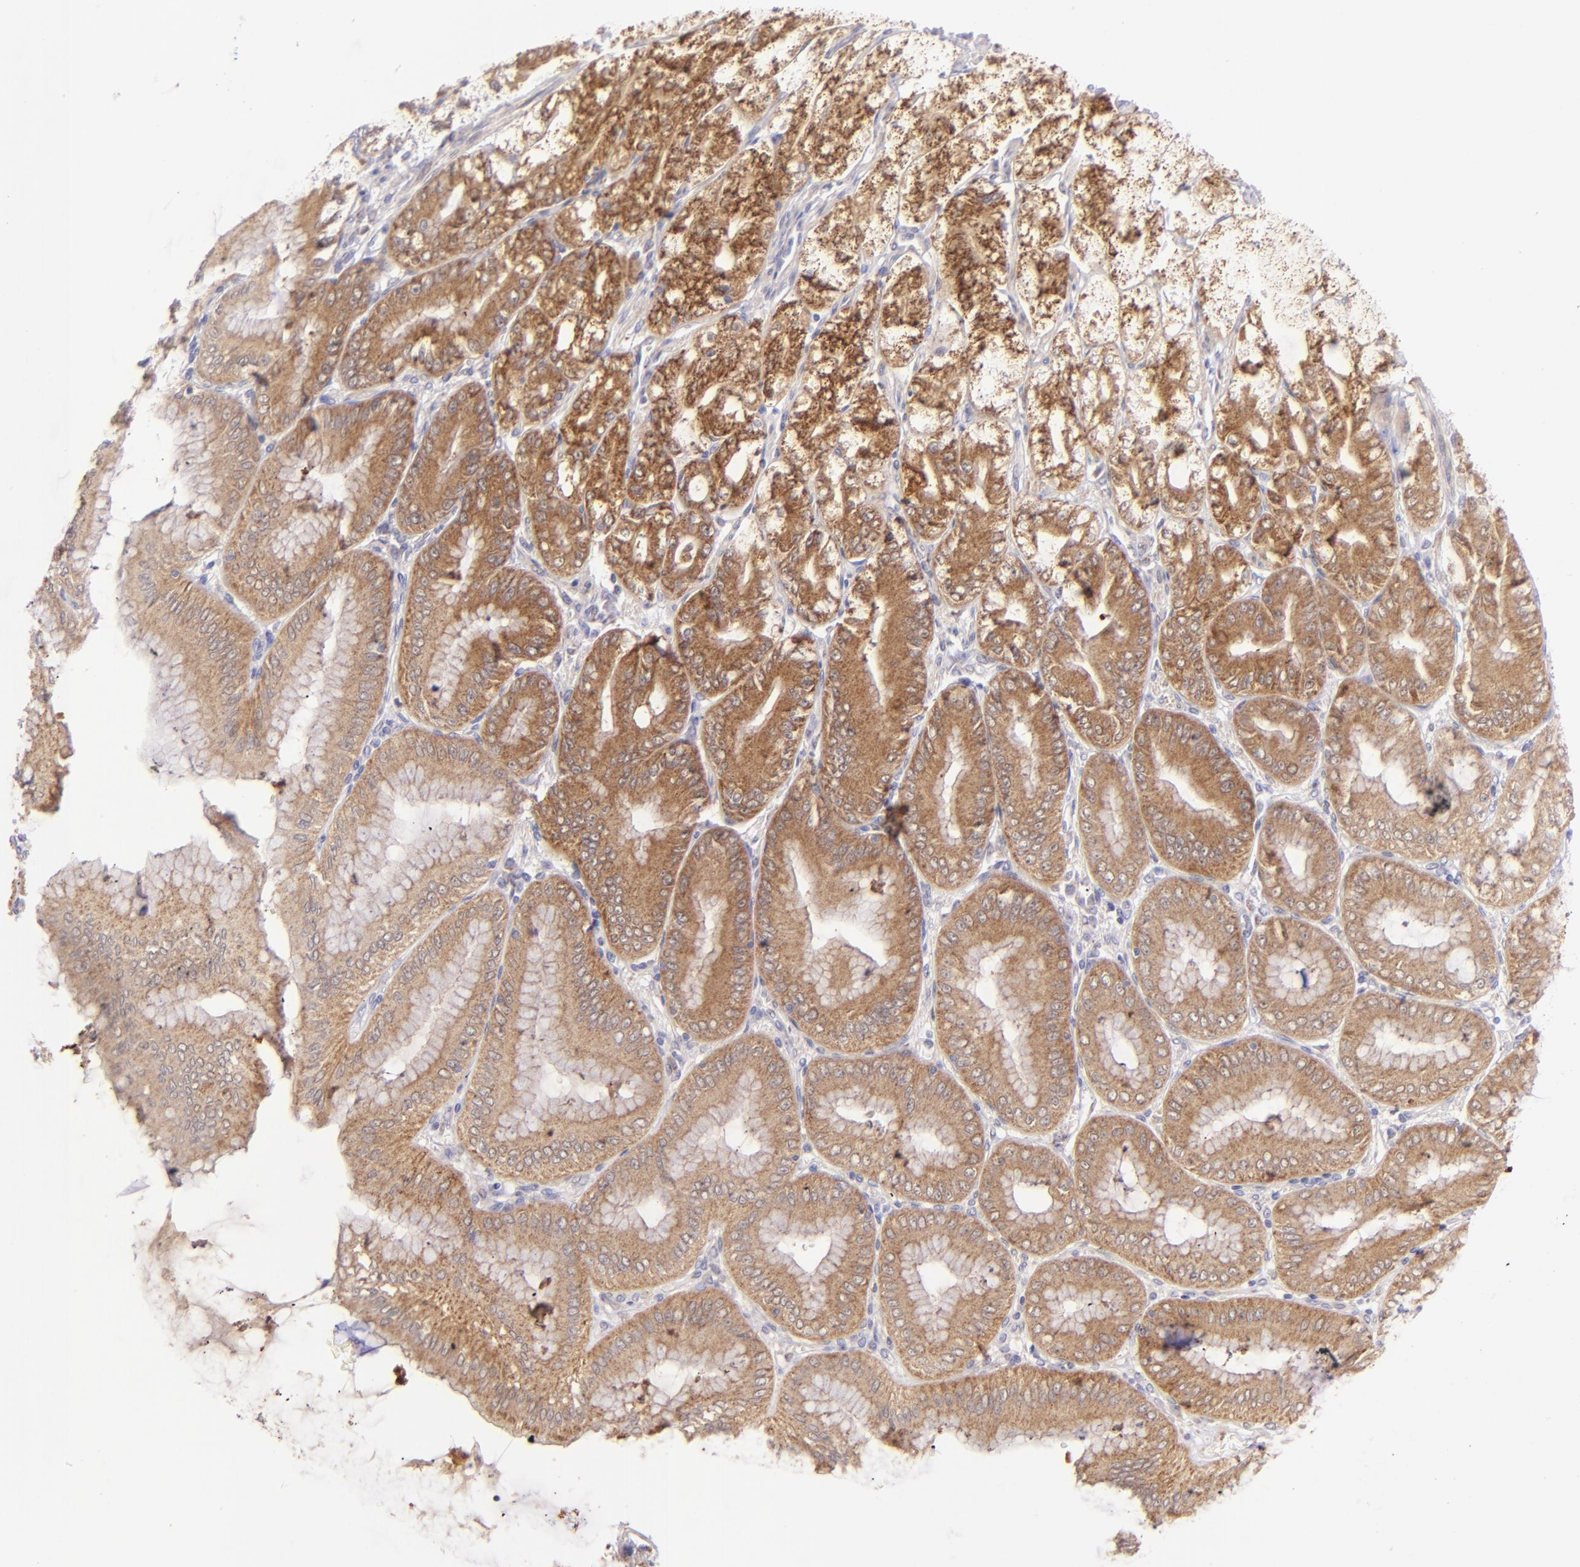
{"staining": {"intensity": "moderate", "quantity": ">75%", "location": "cytoplasmic/membranous"}, "tissue": "stomach", "cell_type": "Glandular cells", "image_type": "normal", "snomed": [{"axis": "morphology", "description": "Normal tissue, NOS"}, {"axis": "topography", "description": "Stomach, lower"}], "caption": "Immunohistochemical staining of unremarkable stomach shows moderate cytoplasmic/membranous protein expression in about >75% of glandular cells.", "gene": "SH2D4A", "patient": {"sex": "male", "age": 71}}